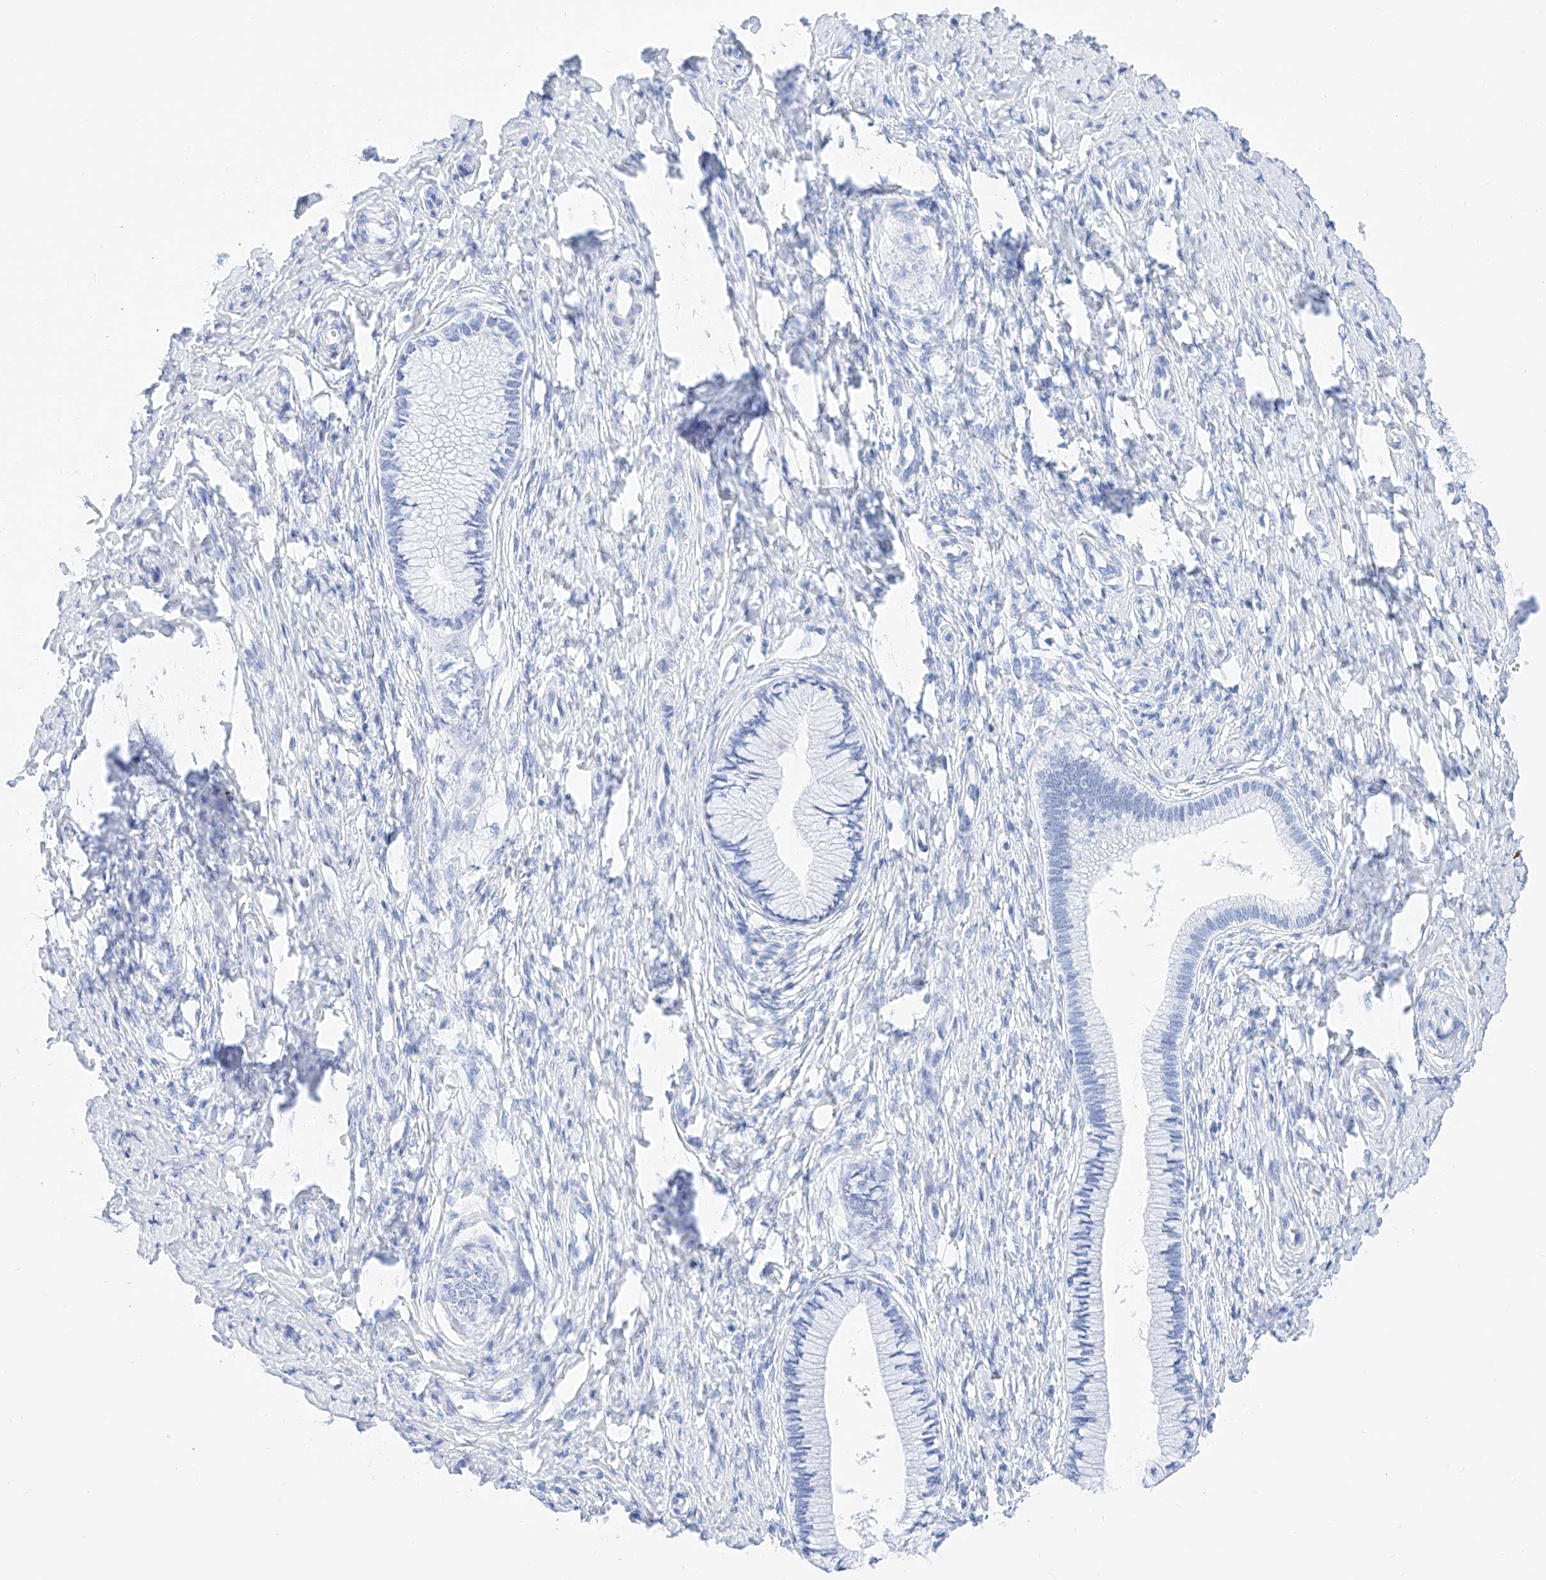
{"staining": {"intensity": "negative", "quantity": "none", "location": "none"}, "tissue": "cervix", "cell_type": "Glandular cells", "image_type": "normal", "snomed": [{"axis": "morphology", "description": "Normal tissue, NOS"}, {"axis": "topography", "description": "Cervix"}], "caption": "This is an IHC photomicrograph of unremarkable human cervix. There is no positivity in glandular cells.", "gene": "KCNJ1", "patient": {"sex": "female", "age": 36}}